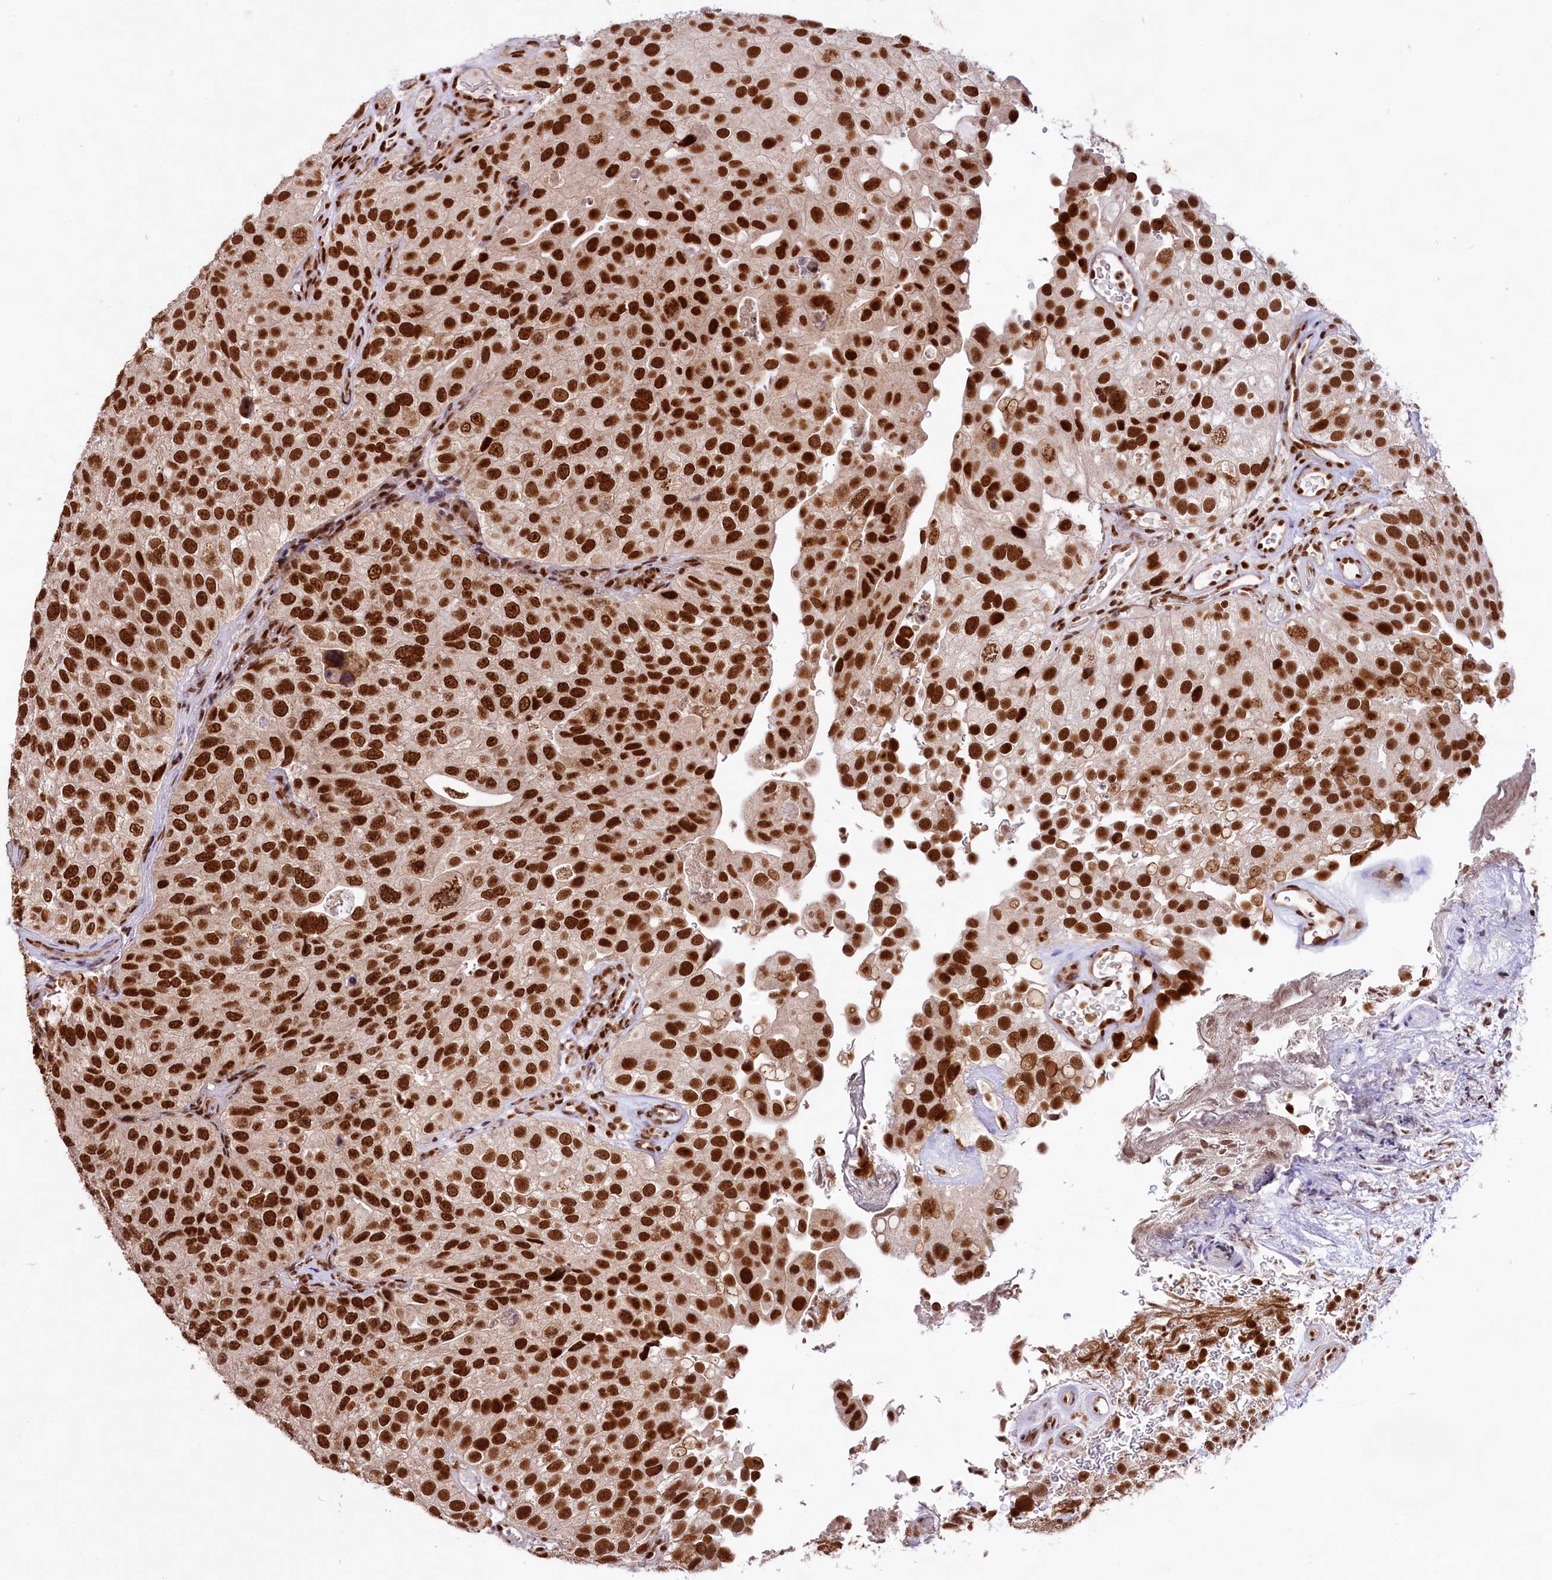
{"staining": {"intensity": "strong", "quantity": ">75%", "location": "nuclear"}, "tissue": "urothelial cancer", "cell_type": "Tumor cells", "image_type": "cancer", "snomed": [{"axis": "morphology", "description": "Urothelial carcinoma, Low grade"}, {"axis": "topography", "description": "Urinary bladder"}], "caption": "Urothelial cancer tissue displays strong nuclear expression in about >75% of tumor cells, visualized by immunohistochemistry. The staining is performed using DAB brown chromogen to label protein expression. The nuclei are counter-stained blue using hematoxylin.", "gene": "HIRA", "patient": {"sex": "male", "age": 78}}